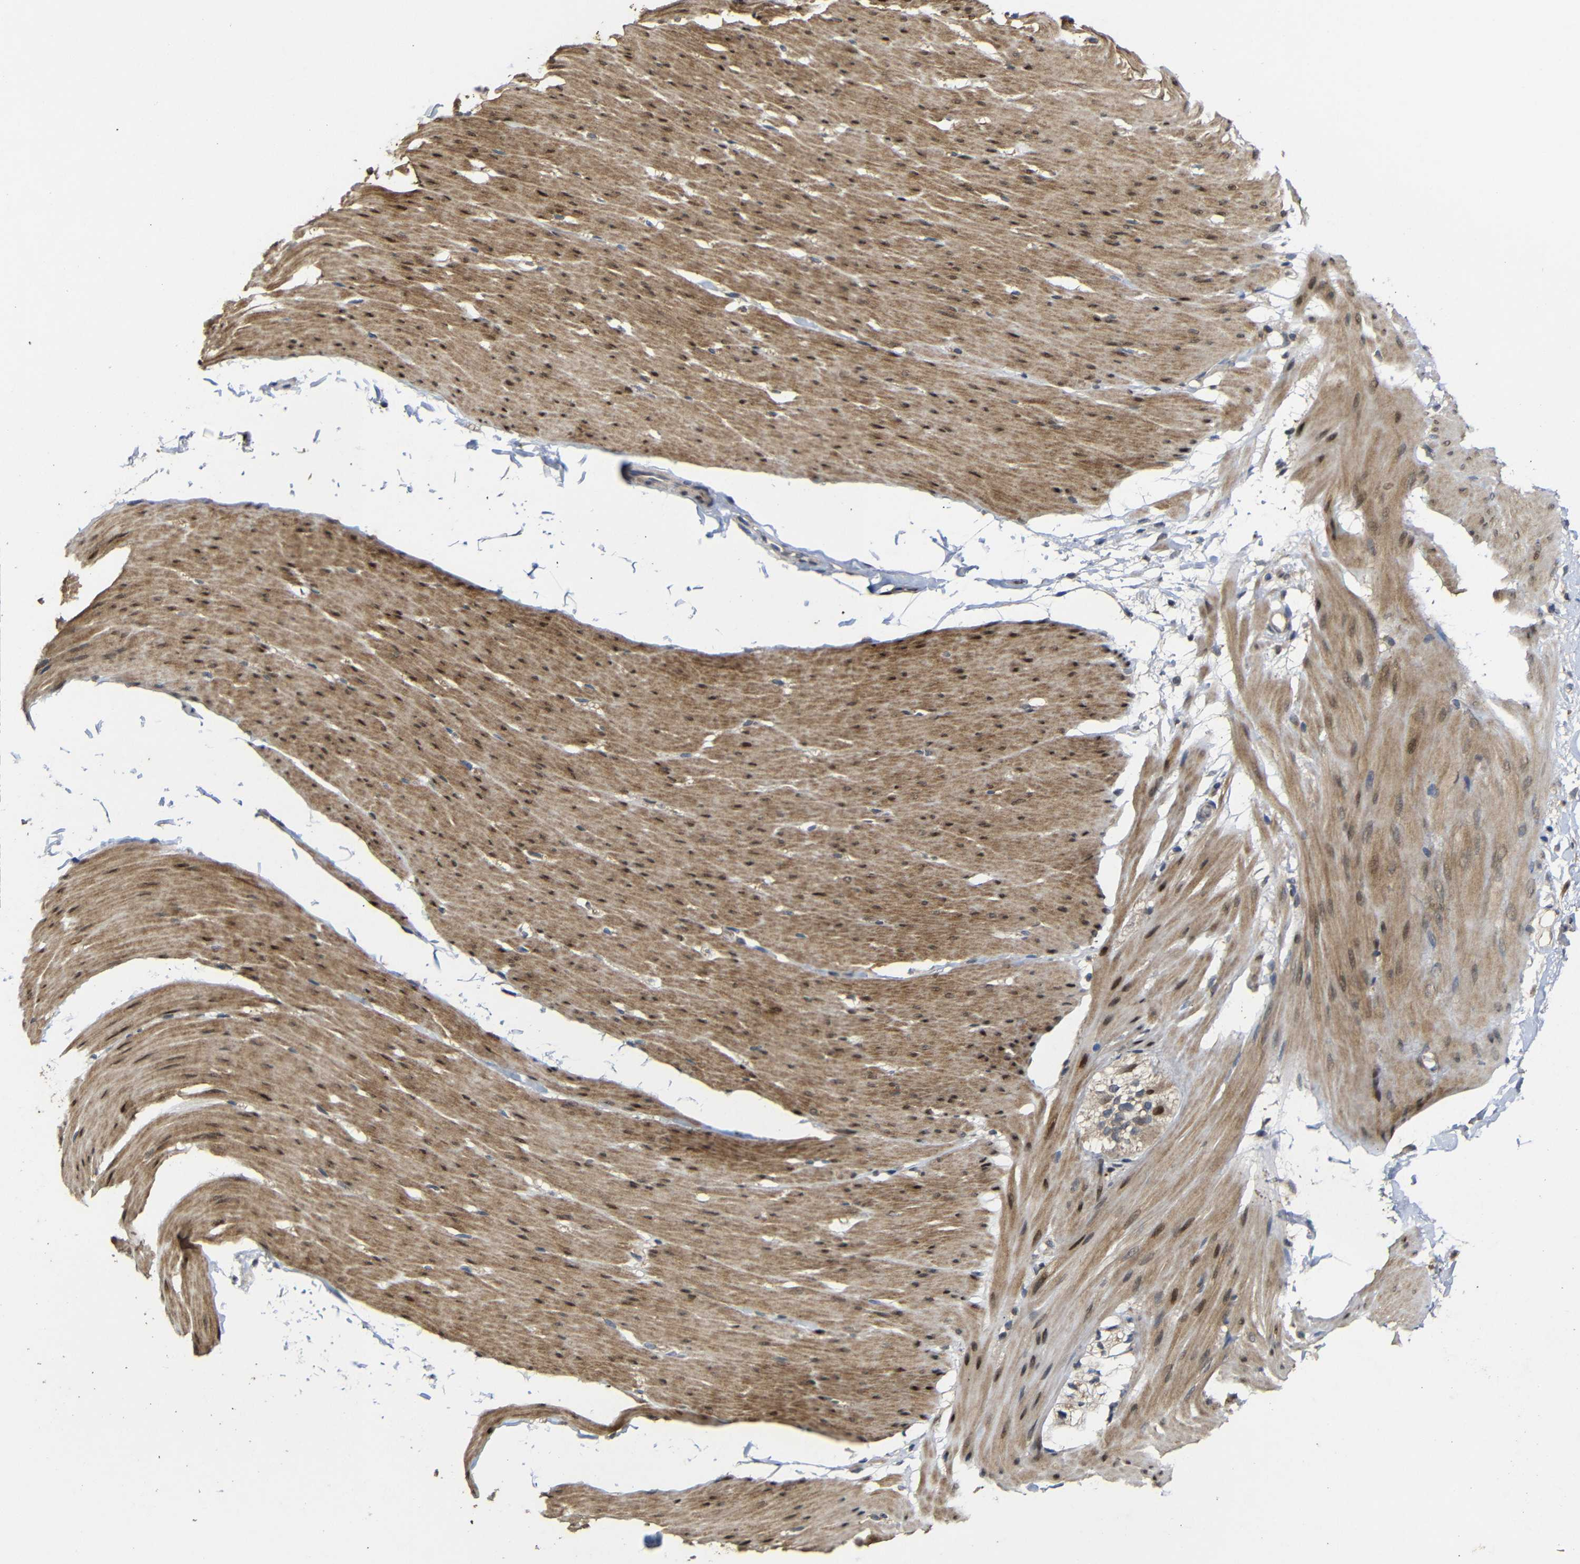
{"staining": {"intensity": "moderate", "quantity": "25%-75%", "location": "cytoplasmic/membranous,nuclear"}, "tissue": "smooth muscle", "cell_type": "Smooth muscle cells", "image_type": "normal", "snomed": [{"axis": "morphology", "description": "Normal tissue, NOS"}, {"axis": "topography", "description": "Smooth muscle"}, {"axis": "topography", "description": "Colon"}], "caption": "Smooth muscle stained with DAB IHC displays medium levels of moderate cytoplasmic/membranous,nuclear staining in about 25%-75% of smooth muscle cells.", "gene": "ATG12", "patient": {"sex": "male", "age": 67}}